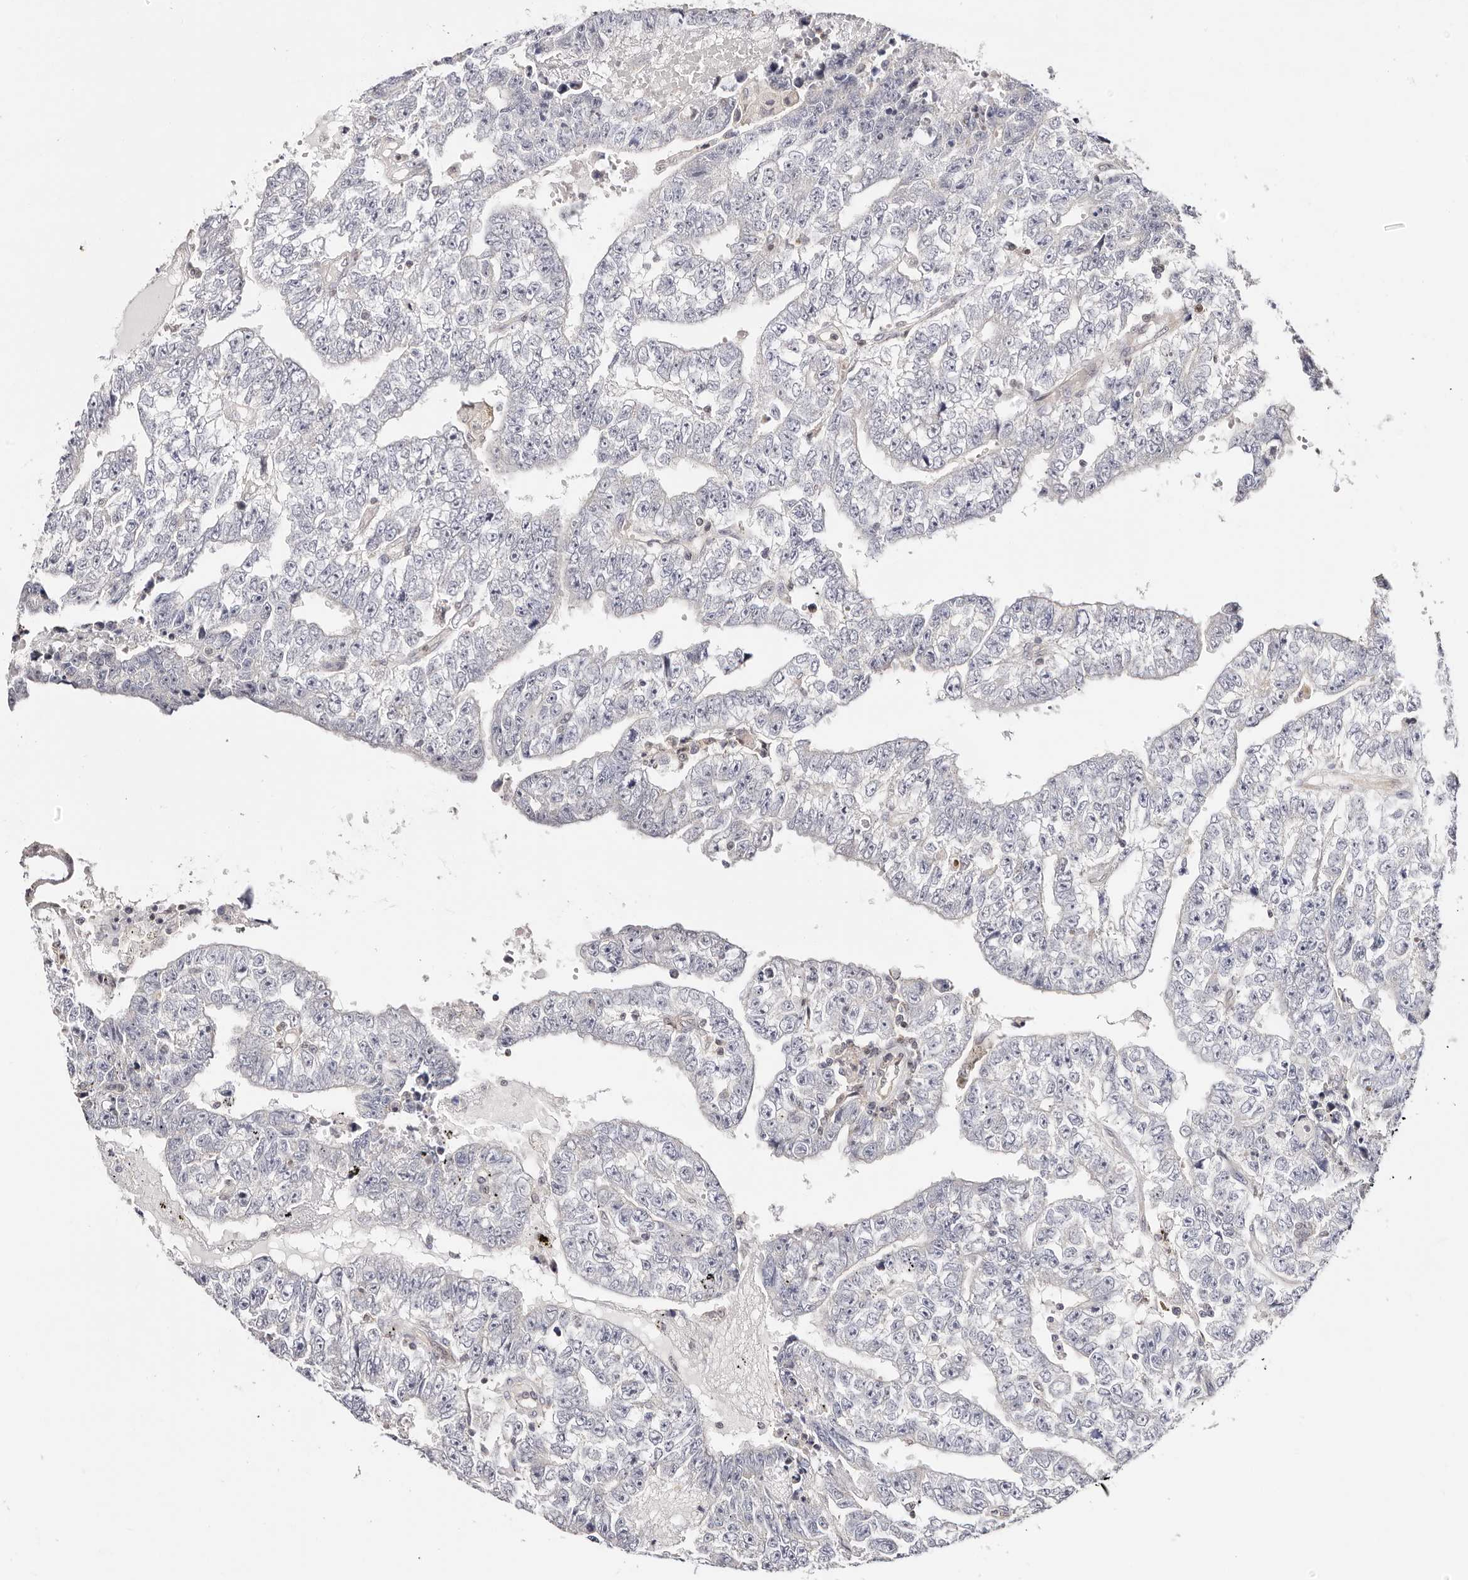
{"staining": {"intensity": "negative", "quantity": "none", "location": "none"}, "tissue": "testis cancer", "cell_type": "Tumor cells", "image_type": "cancer", "snomed": [{"axis": "morphology", "description": "Carcinoma, Embryonal, NOS"}, {"axis": "topography", "description": "Testis"}], "caption": "Protein analysis of testis cancer demonstrates no significant positivity in tumor cells.", "gene": "STAT5A", "patient": {"sex": "male", "age": 25}}